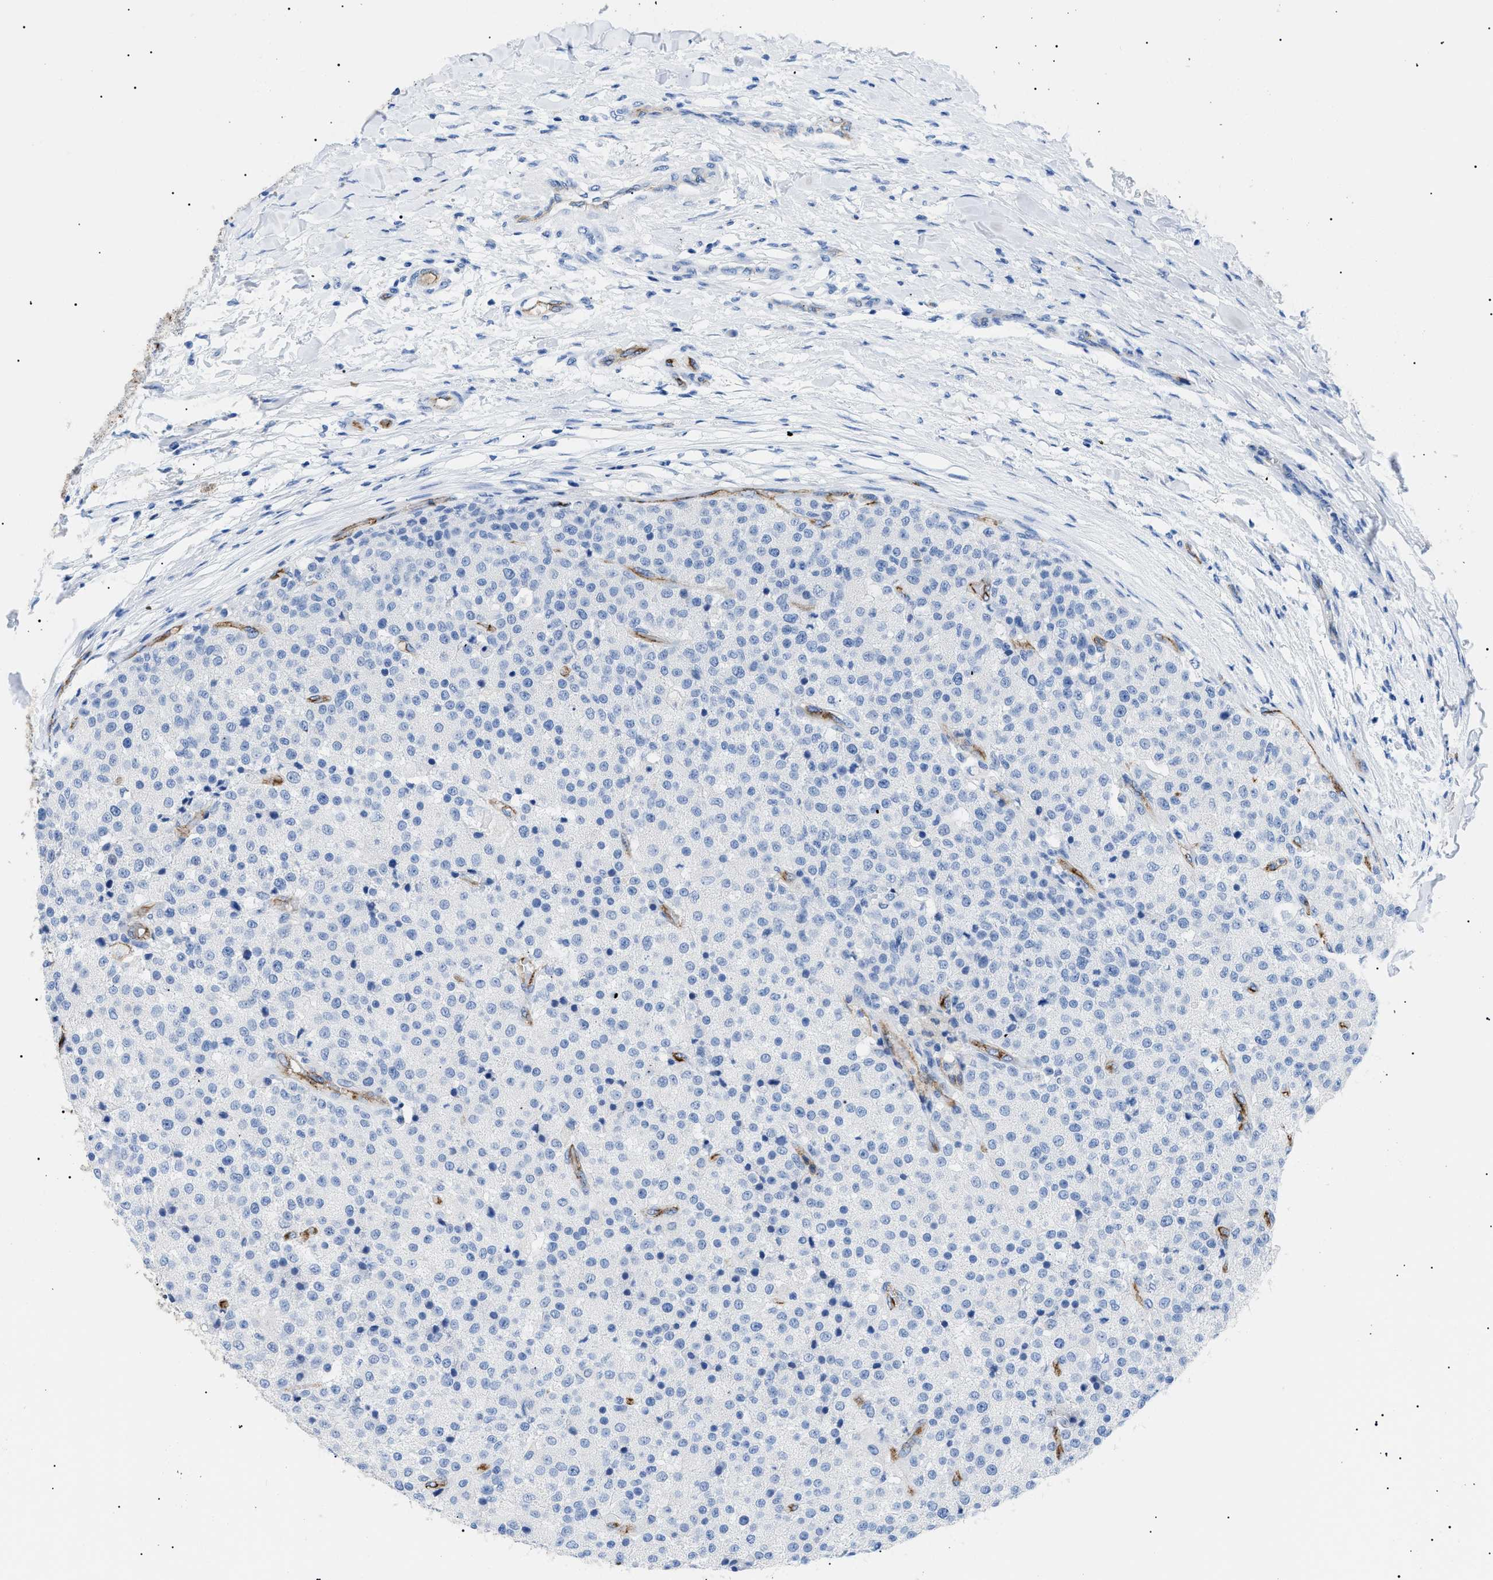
{"staining": {"intensity": "negative", "quantity": "none", "location": "none"}, "tissue": "testis cancer", "cell_type": "Tumor cells", "image_type": "cancer", "snomed": [{"axis": "morphology", "description": "Seminoma, NOS"}, {"axis": "topography", "description": "Testis"}], "caption": "Tumor cells are negative for brown protein staining in testis seminoma.", "gene": "PODXL", "patient": {"sex": "male", "age": 59}}